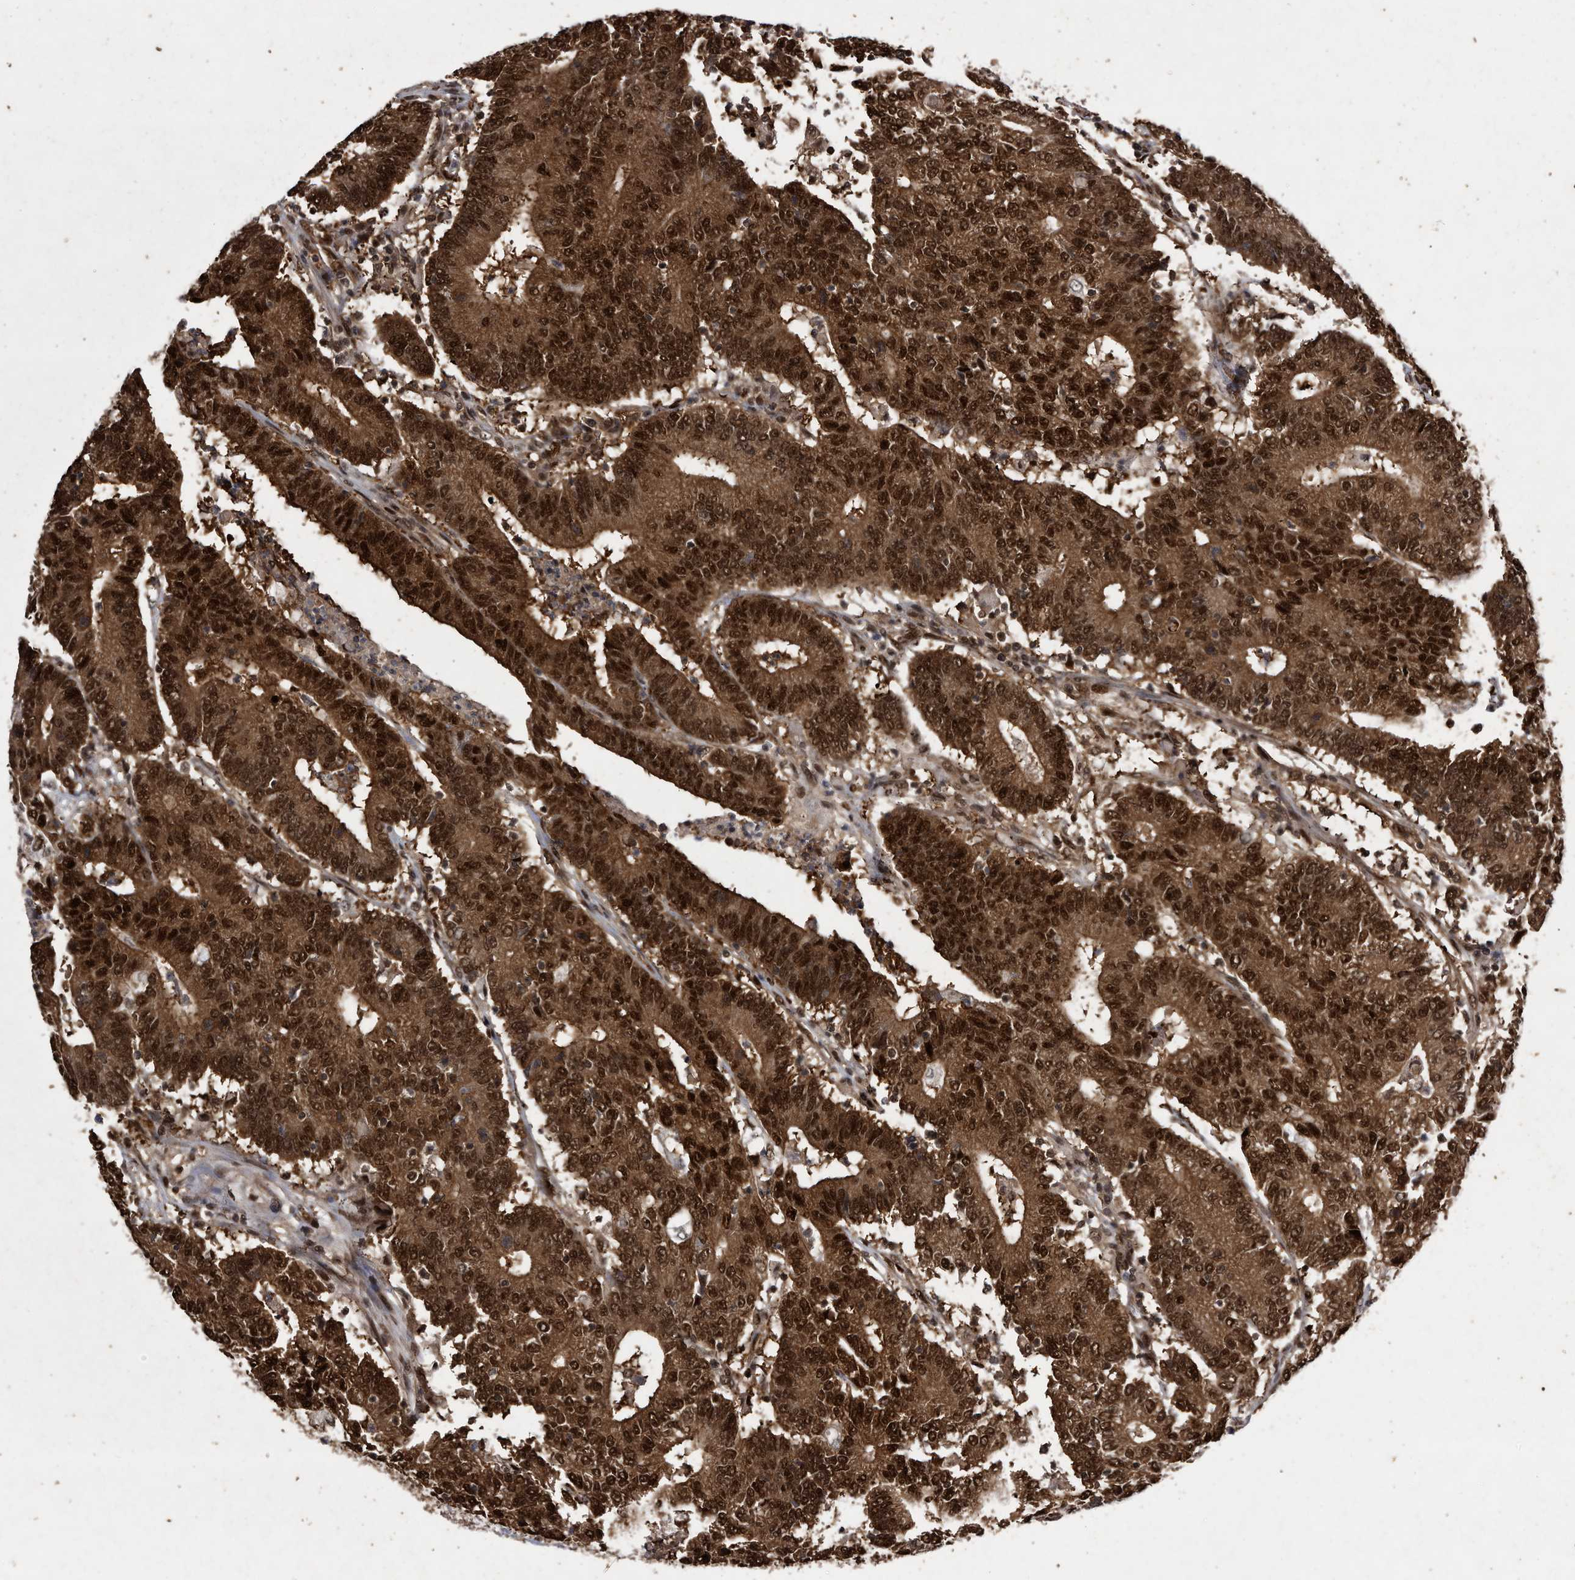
{"staining": {"intensity": "strong", "quantity": ">75%", "location": "cytoplasmic/membranous,nuclear"}, "tissue": "colorectal cancer", "cell_type": "Tumor cells", "image_type": "cancer", "snomed": [{"axis": "morphology", "description": "Normal tissue, NOS"}, {"axis": "morphology", "description": "Adenocarcinoma, NOS"}, {"axis": "topography", "description": "Colon"}], "caption": "Colorectal cancer was stained to show a protein in brown. There is high levels of strong cytoplasmic/membranous and nuclear expression in about >75% of tumor cells.", "gene": "RAD23B", "patient": {"sex": "female", "age": 75}}